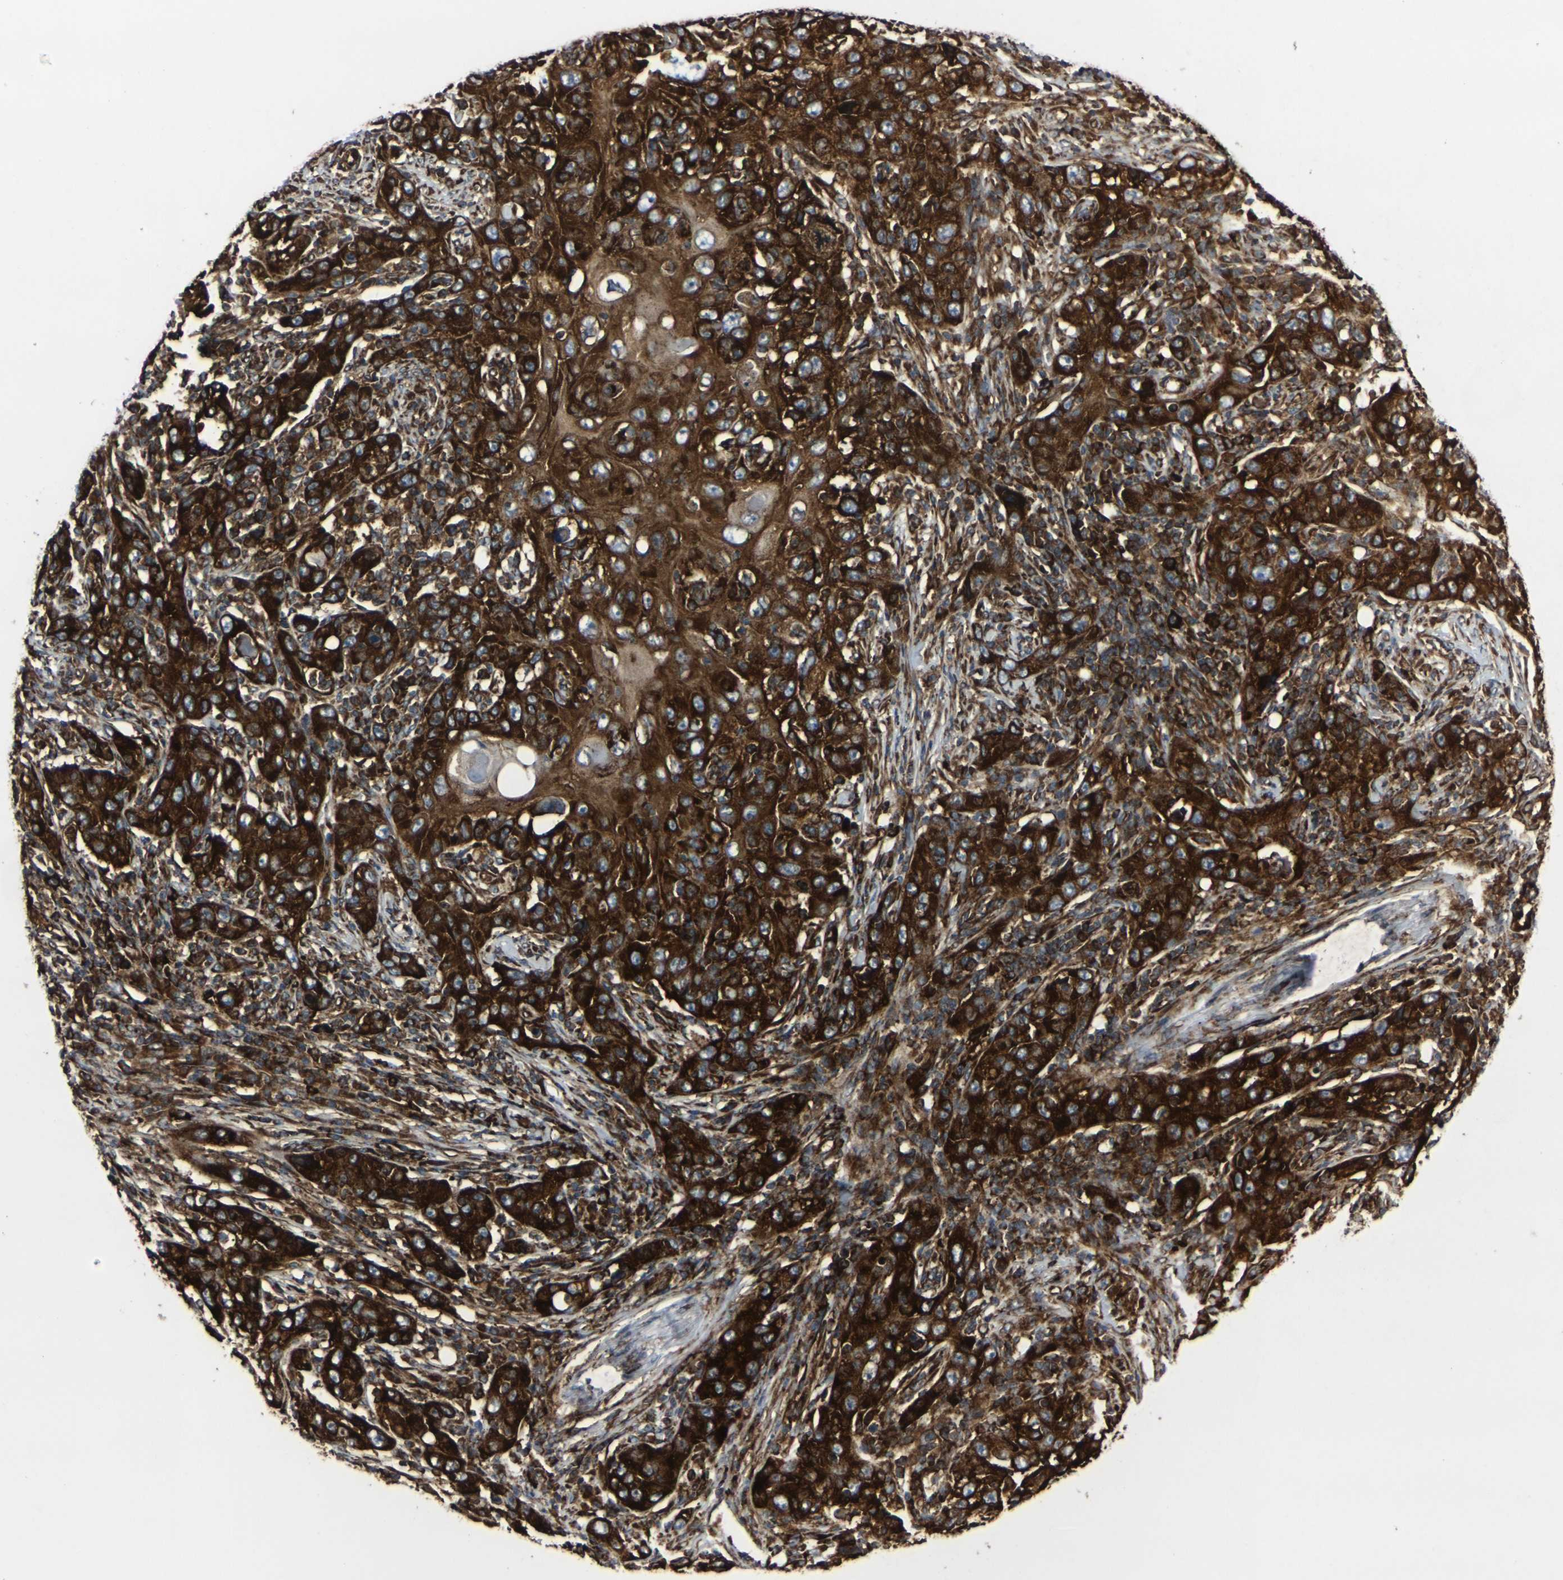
{"staining": {"intensity": "strong", "quantity": ">75%", "location": "cytoplasmic/membranous"}, "tissue": "skin cancer", "cell_type": "Tumor cells", "image_type": "cancer", "snomed": [{"axis": "morphology", "description": "Squamous cell carcinoma, NOS"}, {"axis": "topography", "description": "Skin"}], "caption": "DAB (3,3'-diaminobenzidine) immunohistochemical staining of human squamous cell carcinoma (skin) demonstrates strong cytoplasmic/membranous protein expression in about >75% of tumor cells.", "gene": "MARCHF2", "patient": {"sex": "female", "age": 88}}